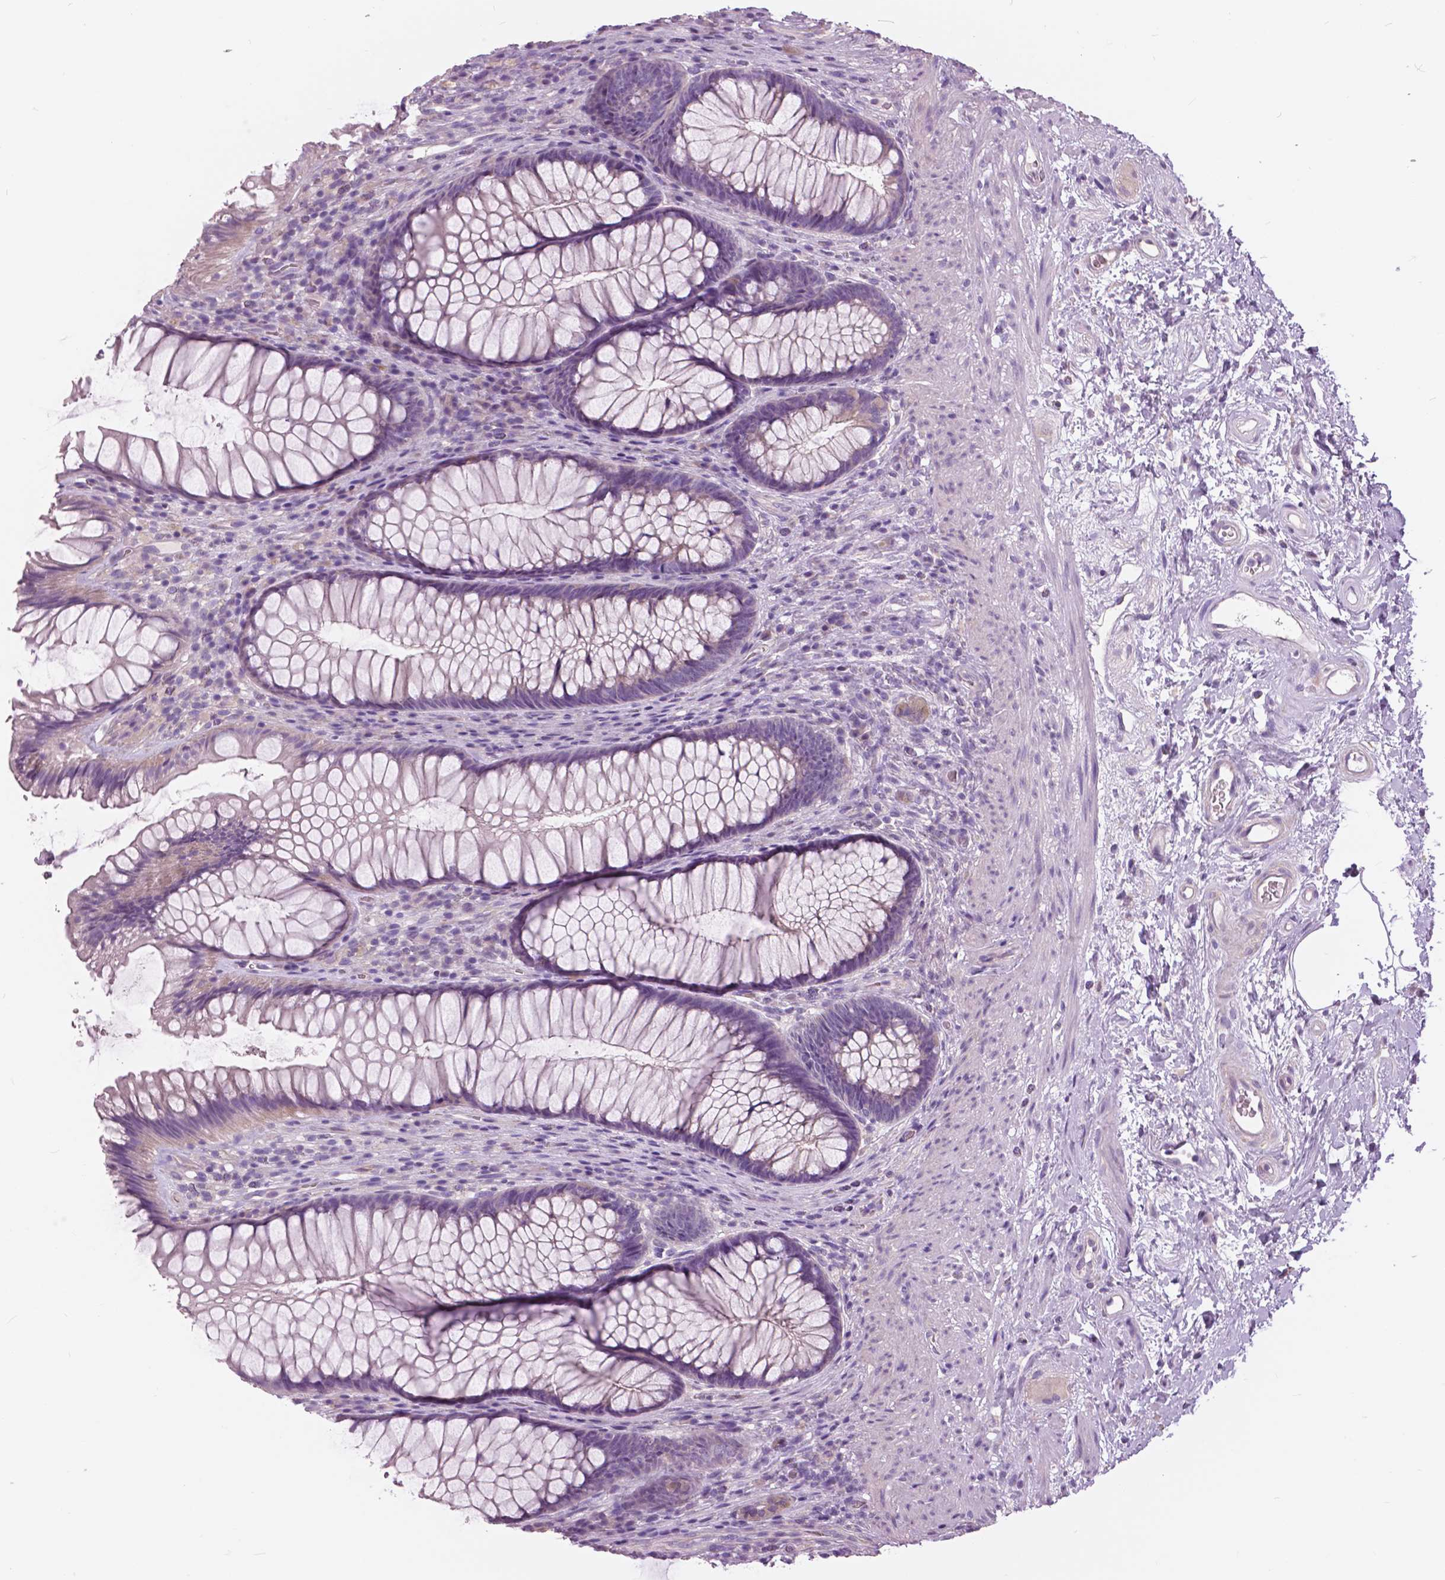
{"staining": {"intensity": "negative", "quantity": "none", "location": "none"}, "tissue": "rectum", "cell_type": "Glandular cells", "image_type": "normal", "snomed": [{"axis": "morphology", "description": "Normal tissue, NOS"}, {"axis": "topography", "description": "Smooth muscle"}, {"axis": "topography", "description": "Rectum"}], "caption": "Immunohistochemistry (IHC) photomicrograph of unremarkable human rectum stained for a protein (brown), which exhibits no expression in glandular cells.", "gene": "SERPINI1", "patient": {"sex": "male", "age": 53}}